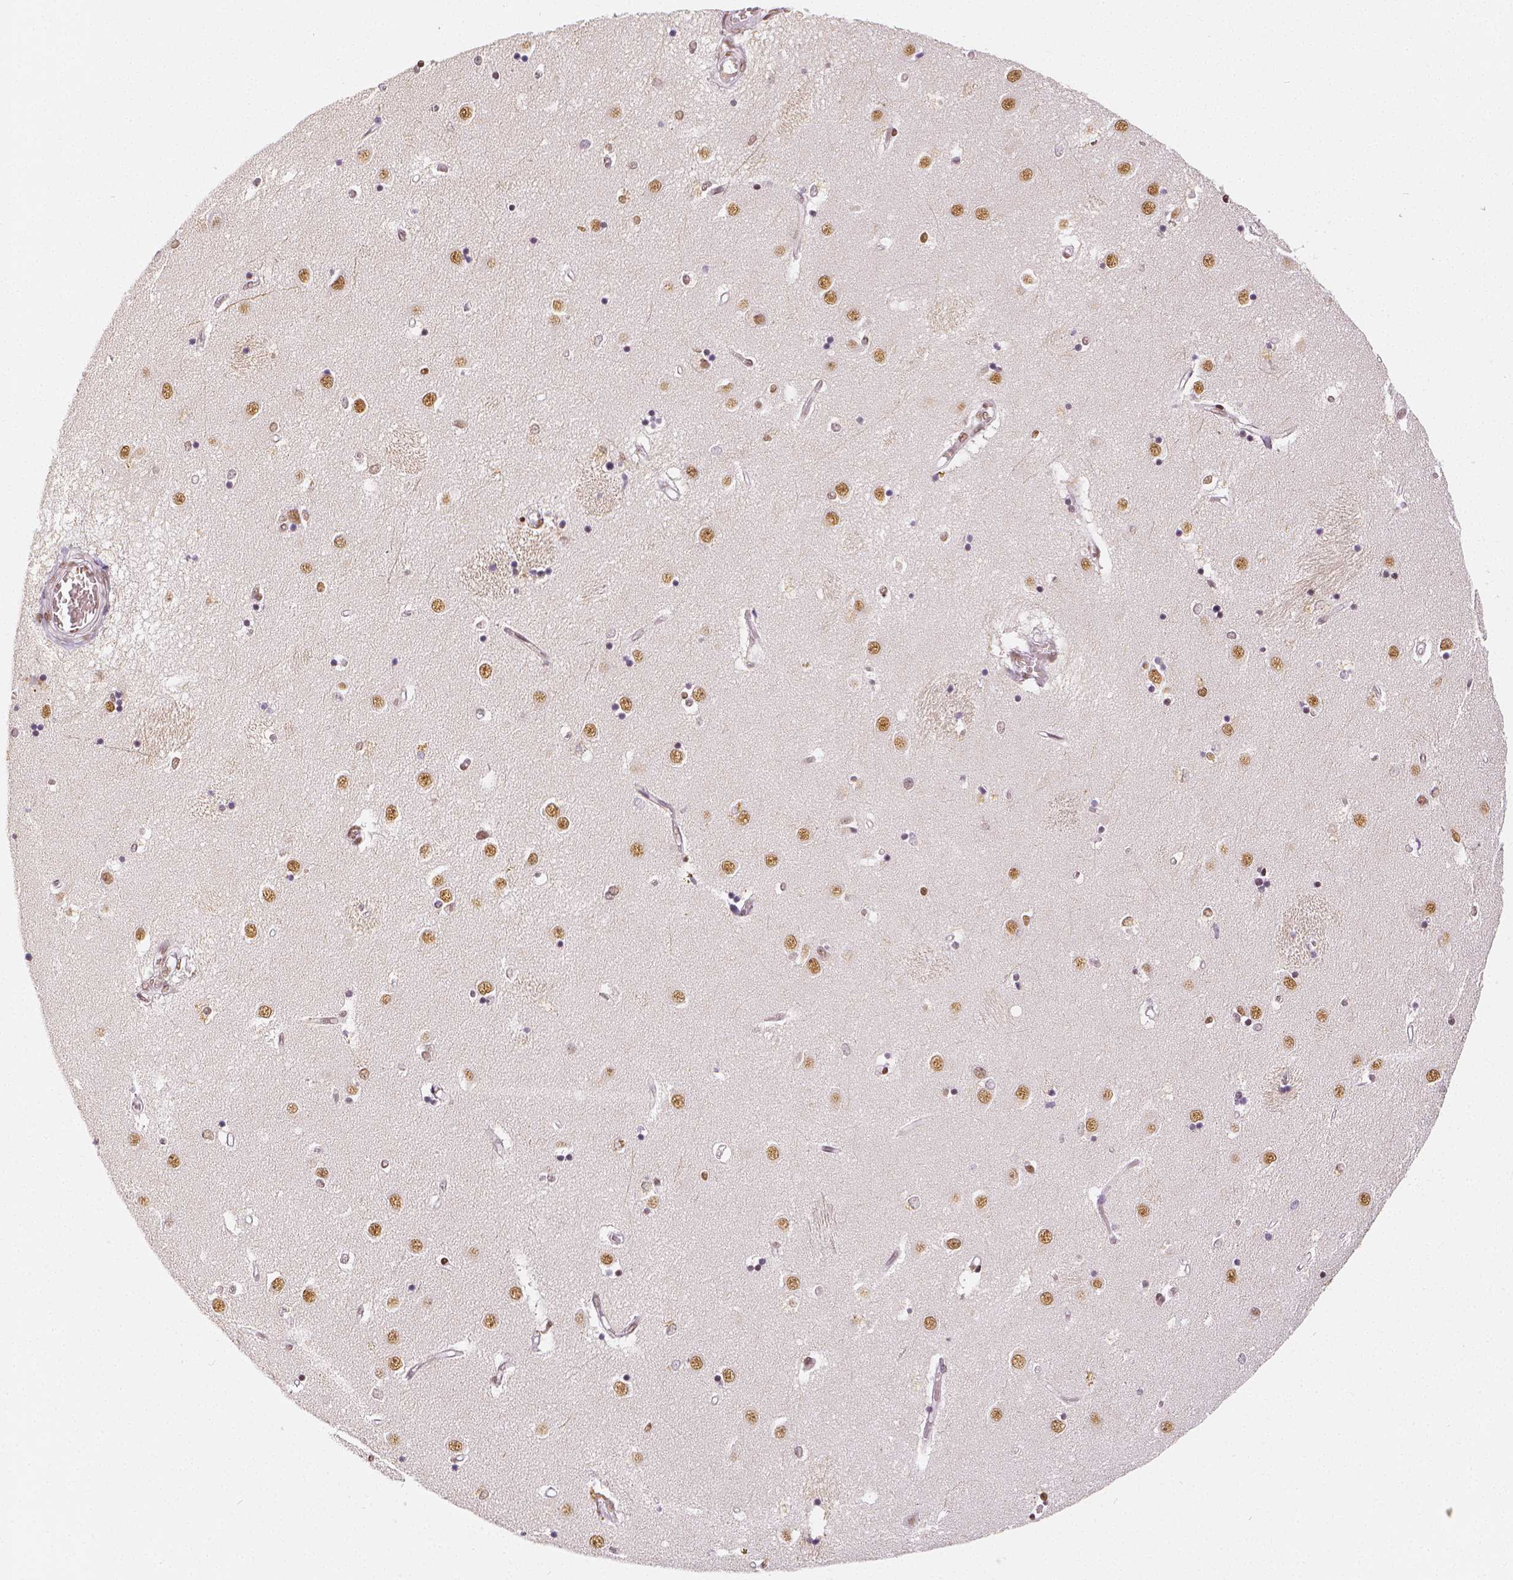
{"staining": {"intensity": "strong", "quantity": "25%-75%", "location": "nuclear"}, "tissue": "caudate", "cell_type": "Glial cells", "image_type": "normal", "snomed": [{"axis": "morphology", "description": "Normal tissue, NOS"}, {"axis": "topography", "description": "Lateral ventricle wall"}], "caption": "Immunohistochemistry image of benign caudate stained for a protein (brown), which exhibits high levels of strong nuclear expression in approximately 25%-75% of glial cells.", "gene": "KDM5B", "patient": {"sex": "male", "age": 54}}